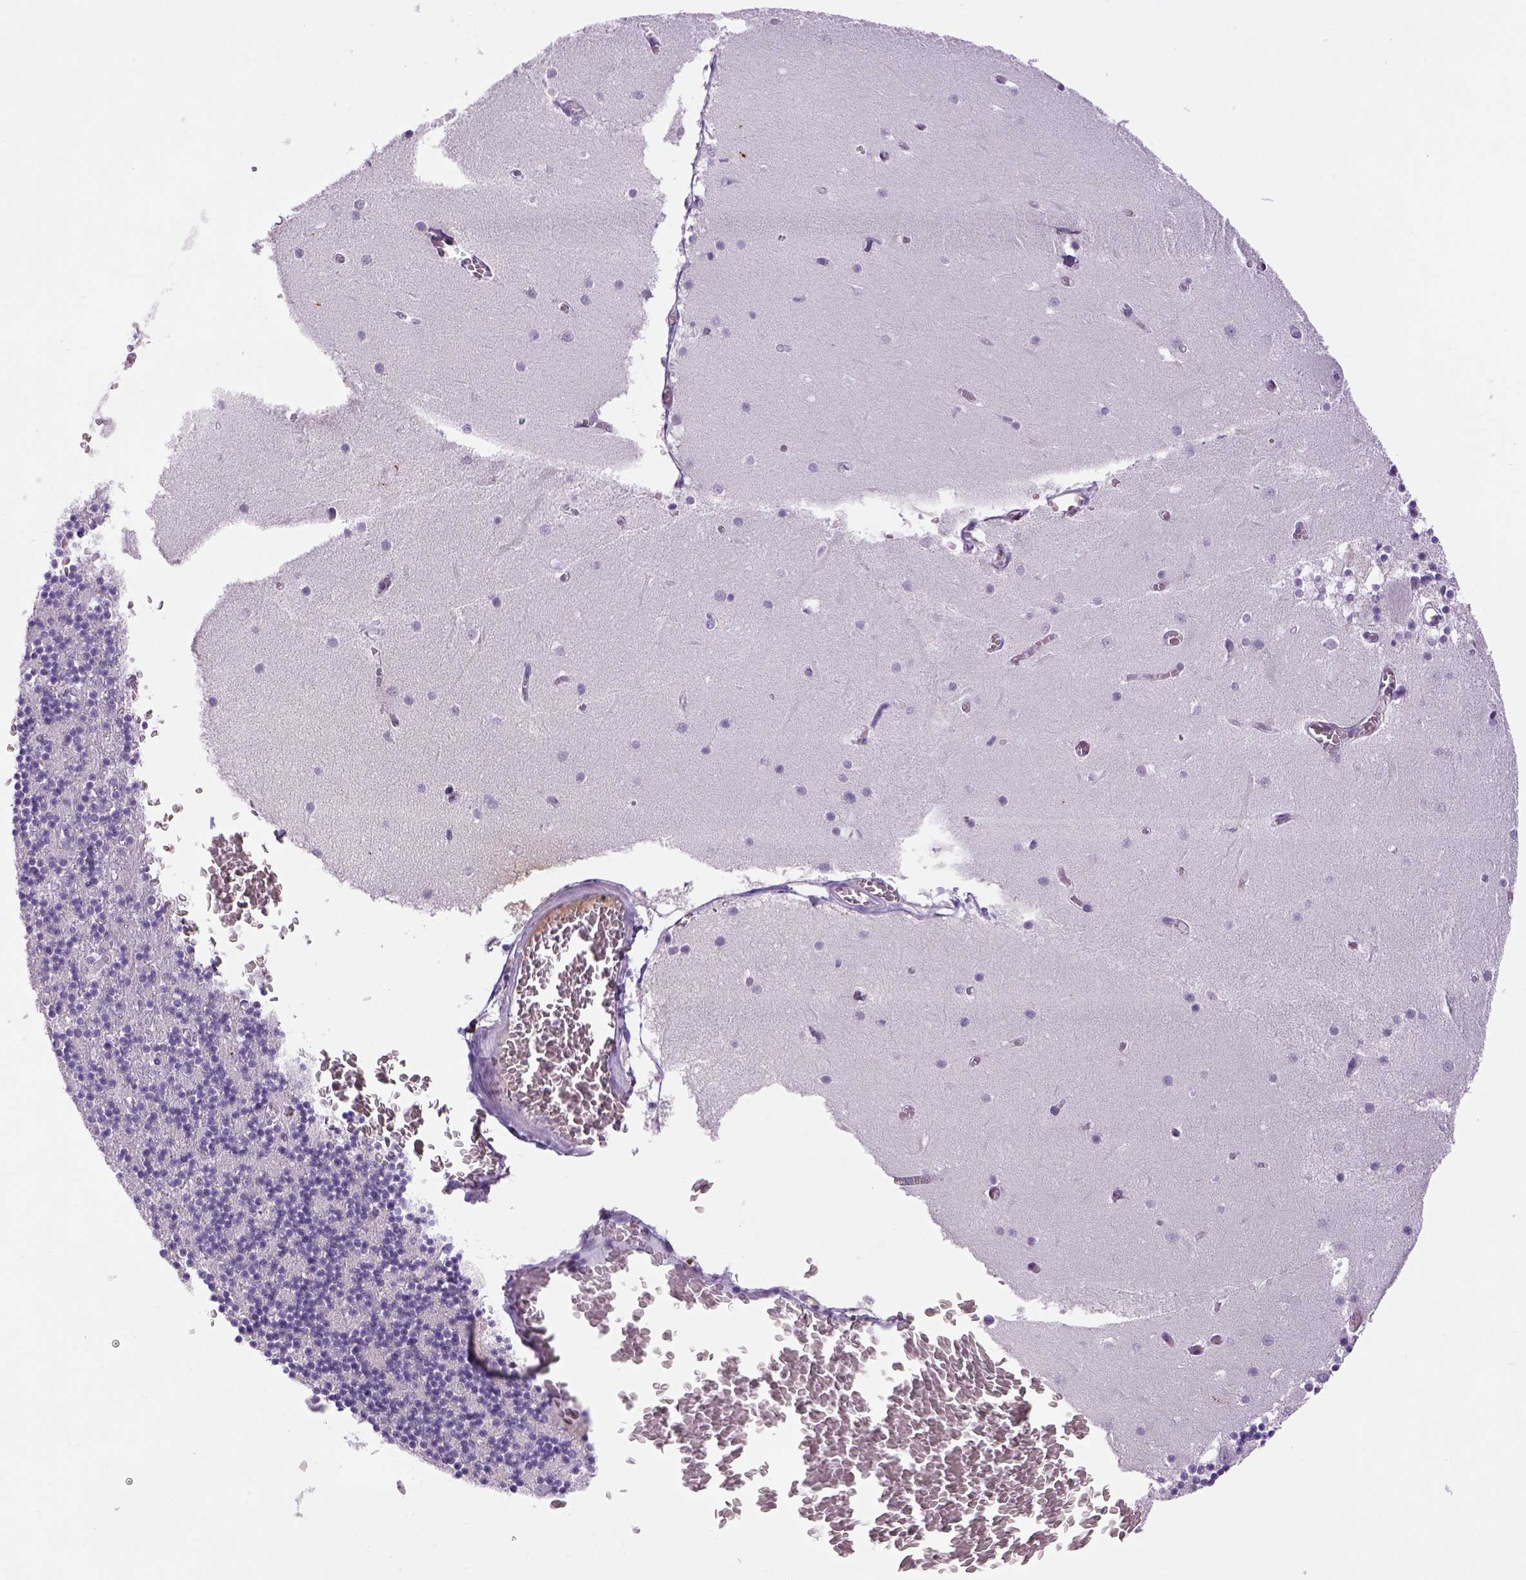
{"staining": {"intensity": "negative", "quantity": "none", "location": "none"}, "tissue": "cerebellum", "cell_type": "Cells in granular layer", "image_type": "normal", "snomed": [{"axis": "morphology", "description": "Normal tissue, NOS"}, {"axis": "topography", "description": "Cerebellum"}], "caption": "Cerebellum stained for a protein using immunohistochemistry displays no positivity cells in granular layer.", "gene": "DBH", "patient": {"sex": "female", "age": 28}}